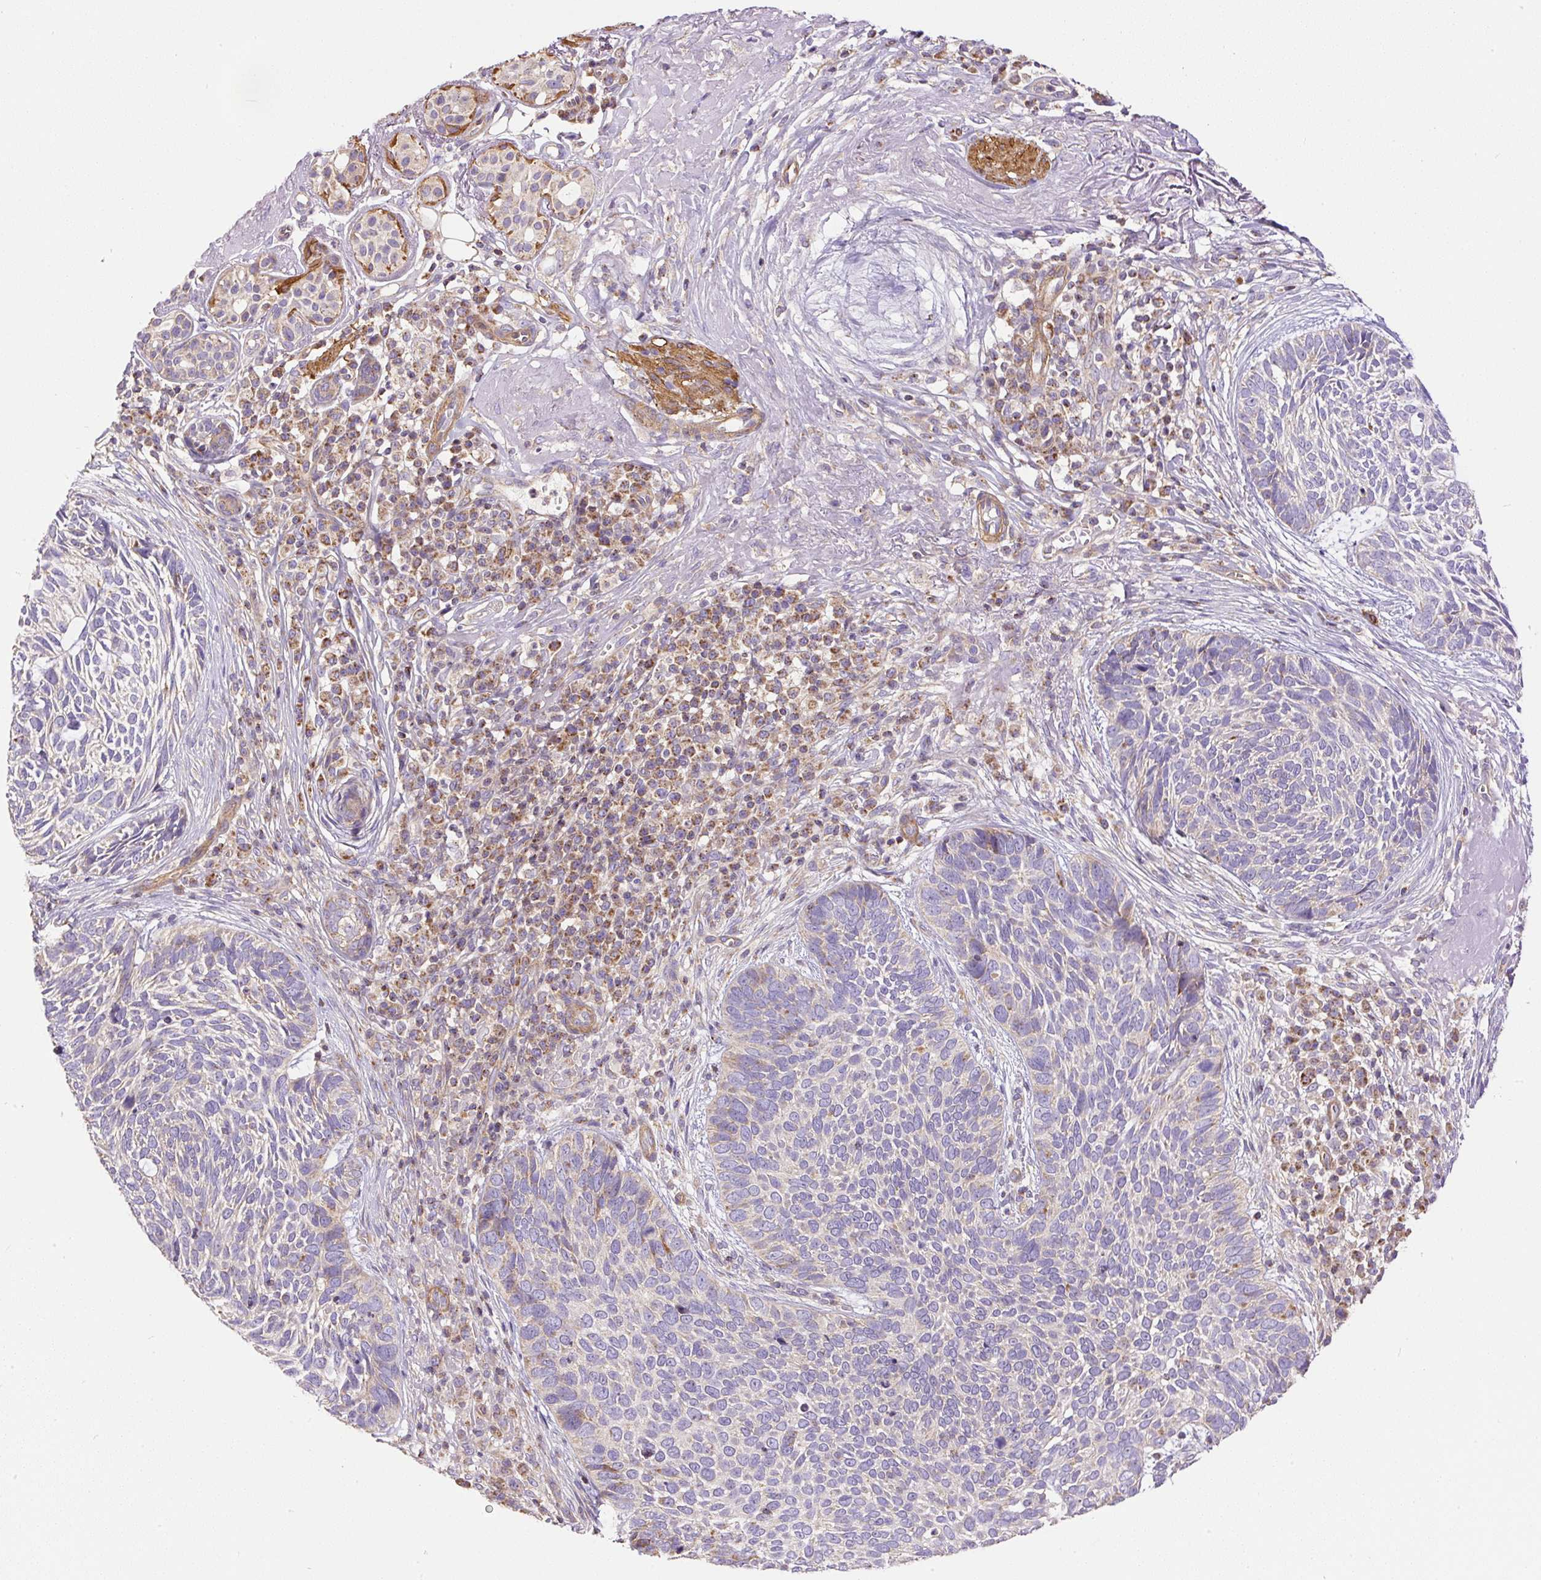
{"staining": {"intensity": "weak", "quantity": "<25%", "location": "cytoplasmic/membranous"}, "tissue": "skin cancer", "cell_type": "Tumor cells", "image_type": "cancer", "snomed": [{"axis": "morphology", "description": "Basal cell carcinoma"}, {"axis": "topography", "description": "Skin"}, {"axis": "topography", "description": "Skin of face"}], "caption": "High power microscopy photomicrograph of an immunohistochemistry histopathology image of skin cancer, revealing no significant staining in tumor cells.", "gene": "NDUFAF2", "patient": {"sex": "female", "age": 95}}